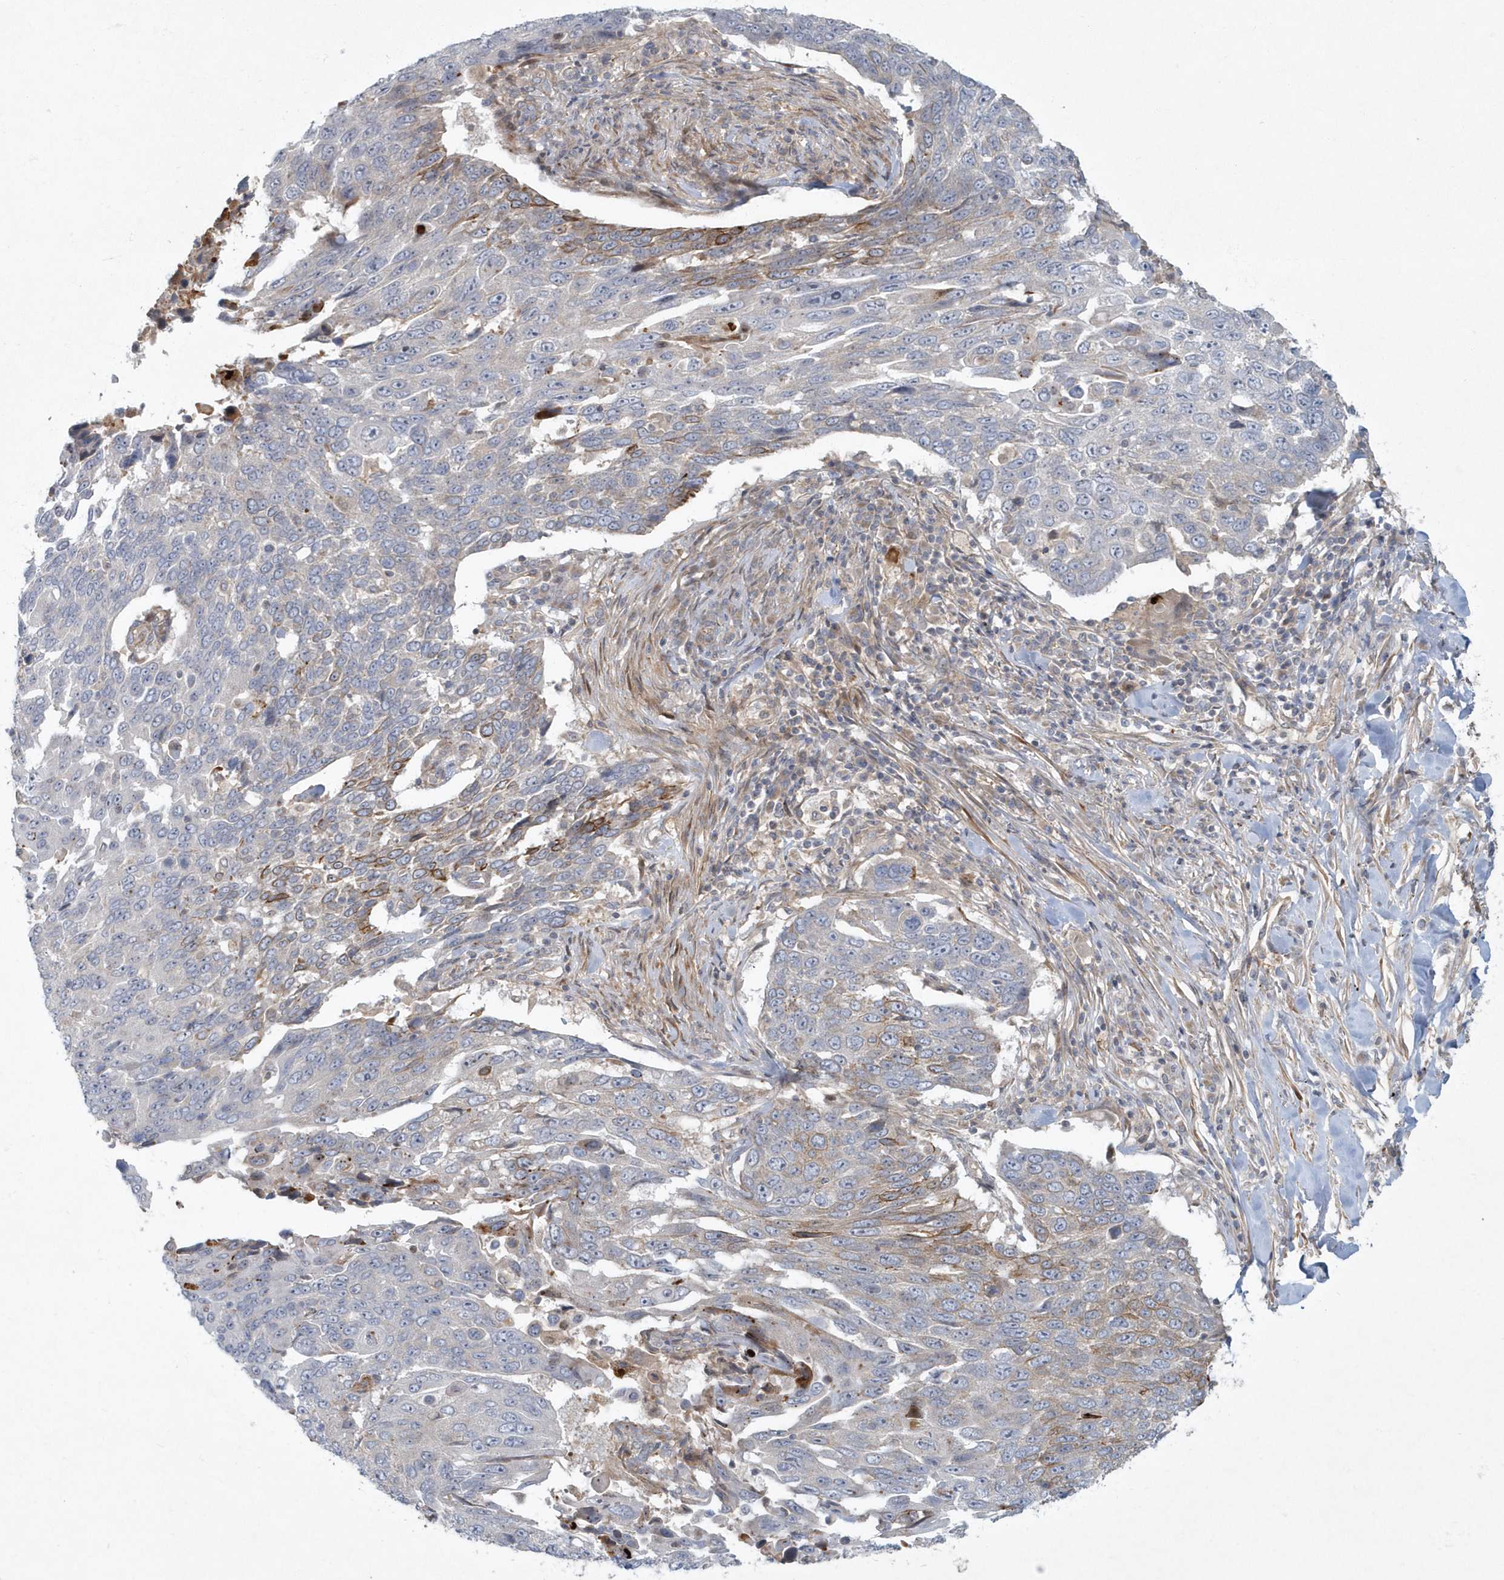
{"staining": {"intensity": "moderate", "quantity": "<25%", "location": "cytoplasmic/membranous"}, "tissue": "lung cancer", "cell_type": "Tumor cells", "image_type": "cancer", "snomed": [{"axis": "morphology", "description": "Squamous cell carcinoma, NOS"}, {"axis": "topography", "description": "Lung"}], "caption": "The immunohistochemical stain shows moderate cytoplasmic/membranous staining in tumor cells of lung cancer (squamous cell carcinoma) tissue.", "gene": "ARHGEF38", "patient": {"sex": "male", "age": 66}}